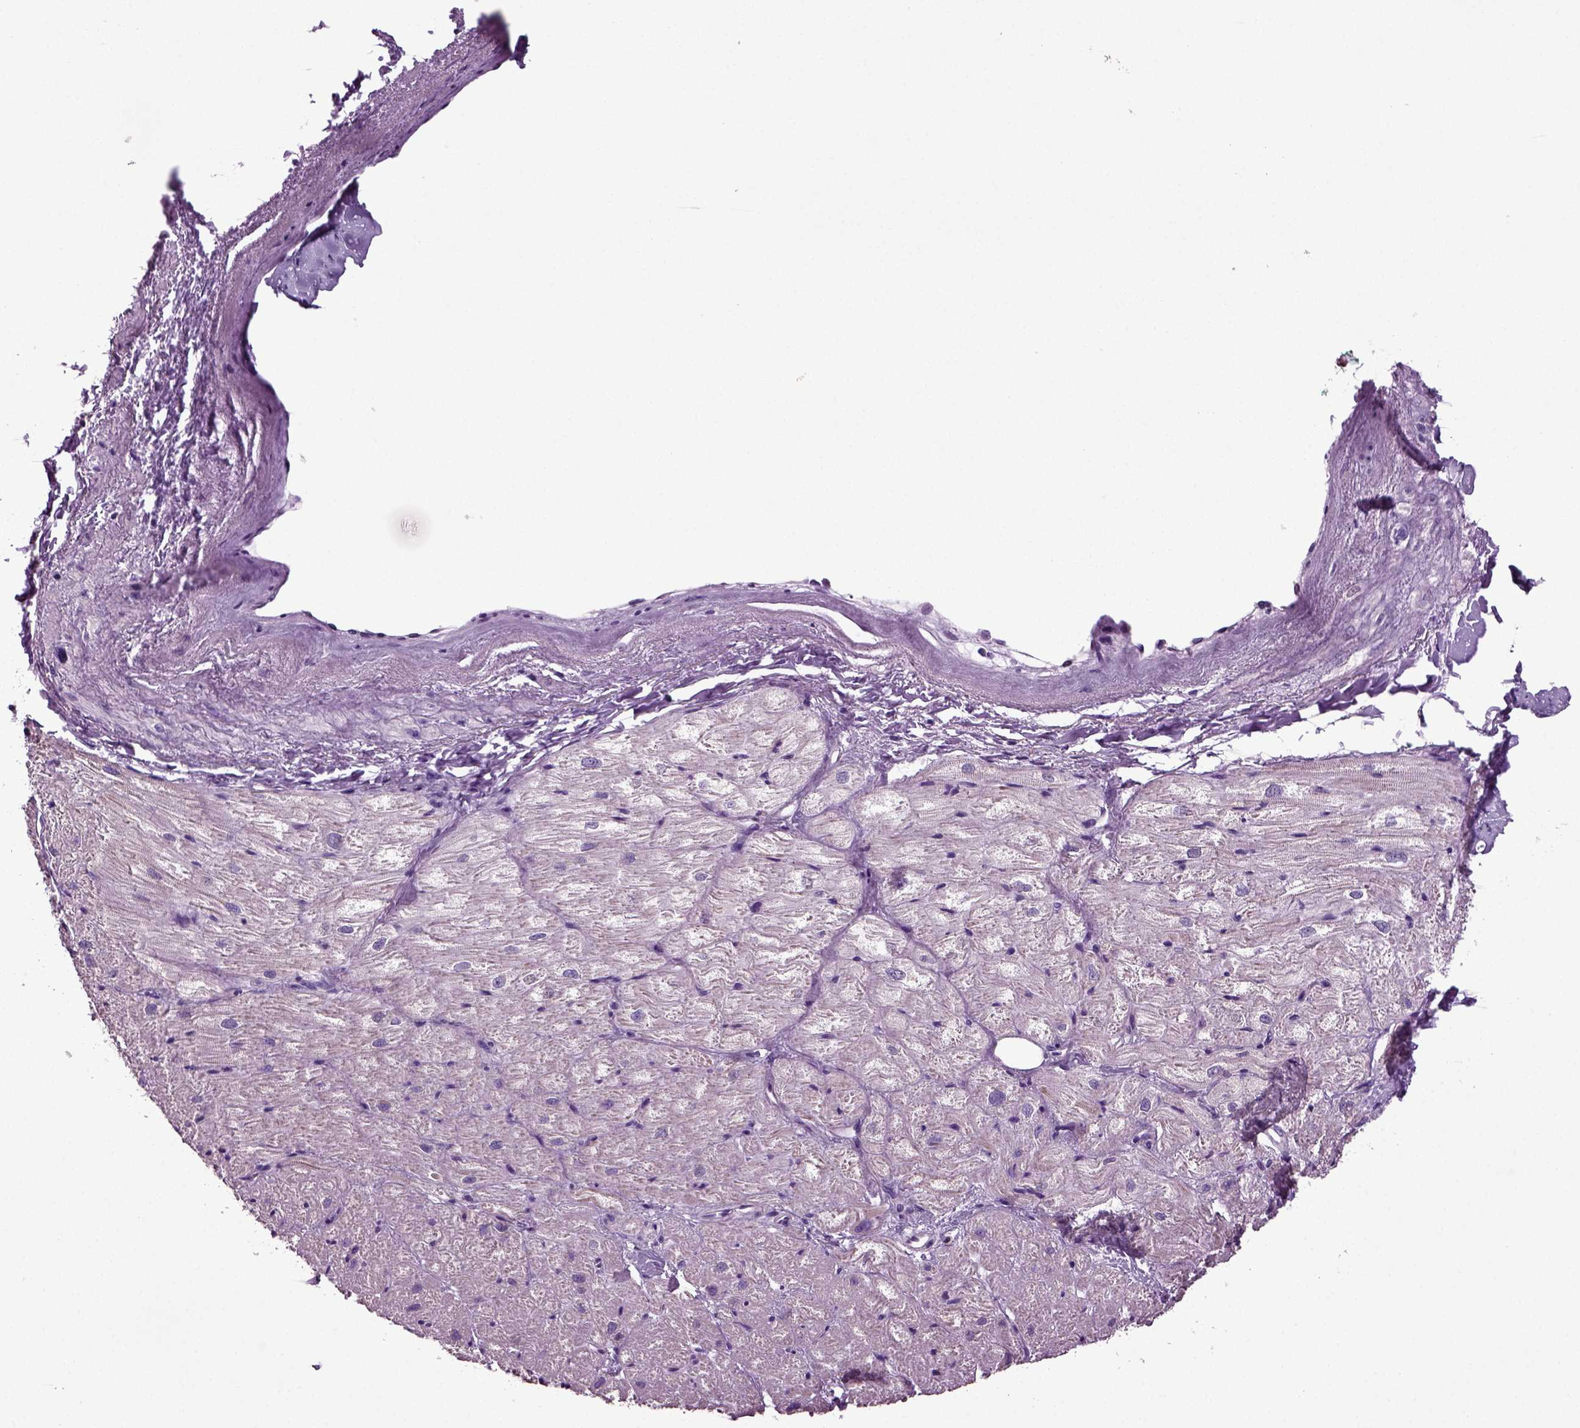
{"staining": {"intensity": "negative", "quantity": "none", "location": "none"}, "tissue": "heart muscle", "cell_type": "Cardiomyocytes", "image_type": "normal", "snomed": [{"axis": "morphology", "description": "Normal tissue, NOS"}, {"axis": "topography", "description": "Heart"}], "caption": "A micrograph of human heart muscle is negative for staining in cardiomyocytes. (DAB immunohistochemistry (IHC) with hematoxylin counter stain).", "gene": "FGF11", "patient": {"sex": "male", "age": 57}}